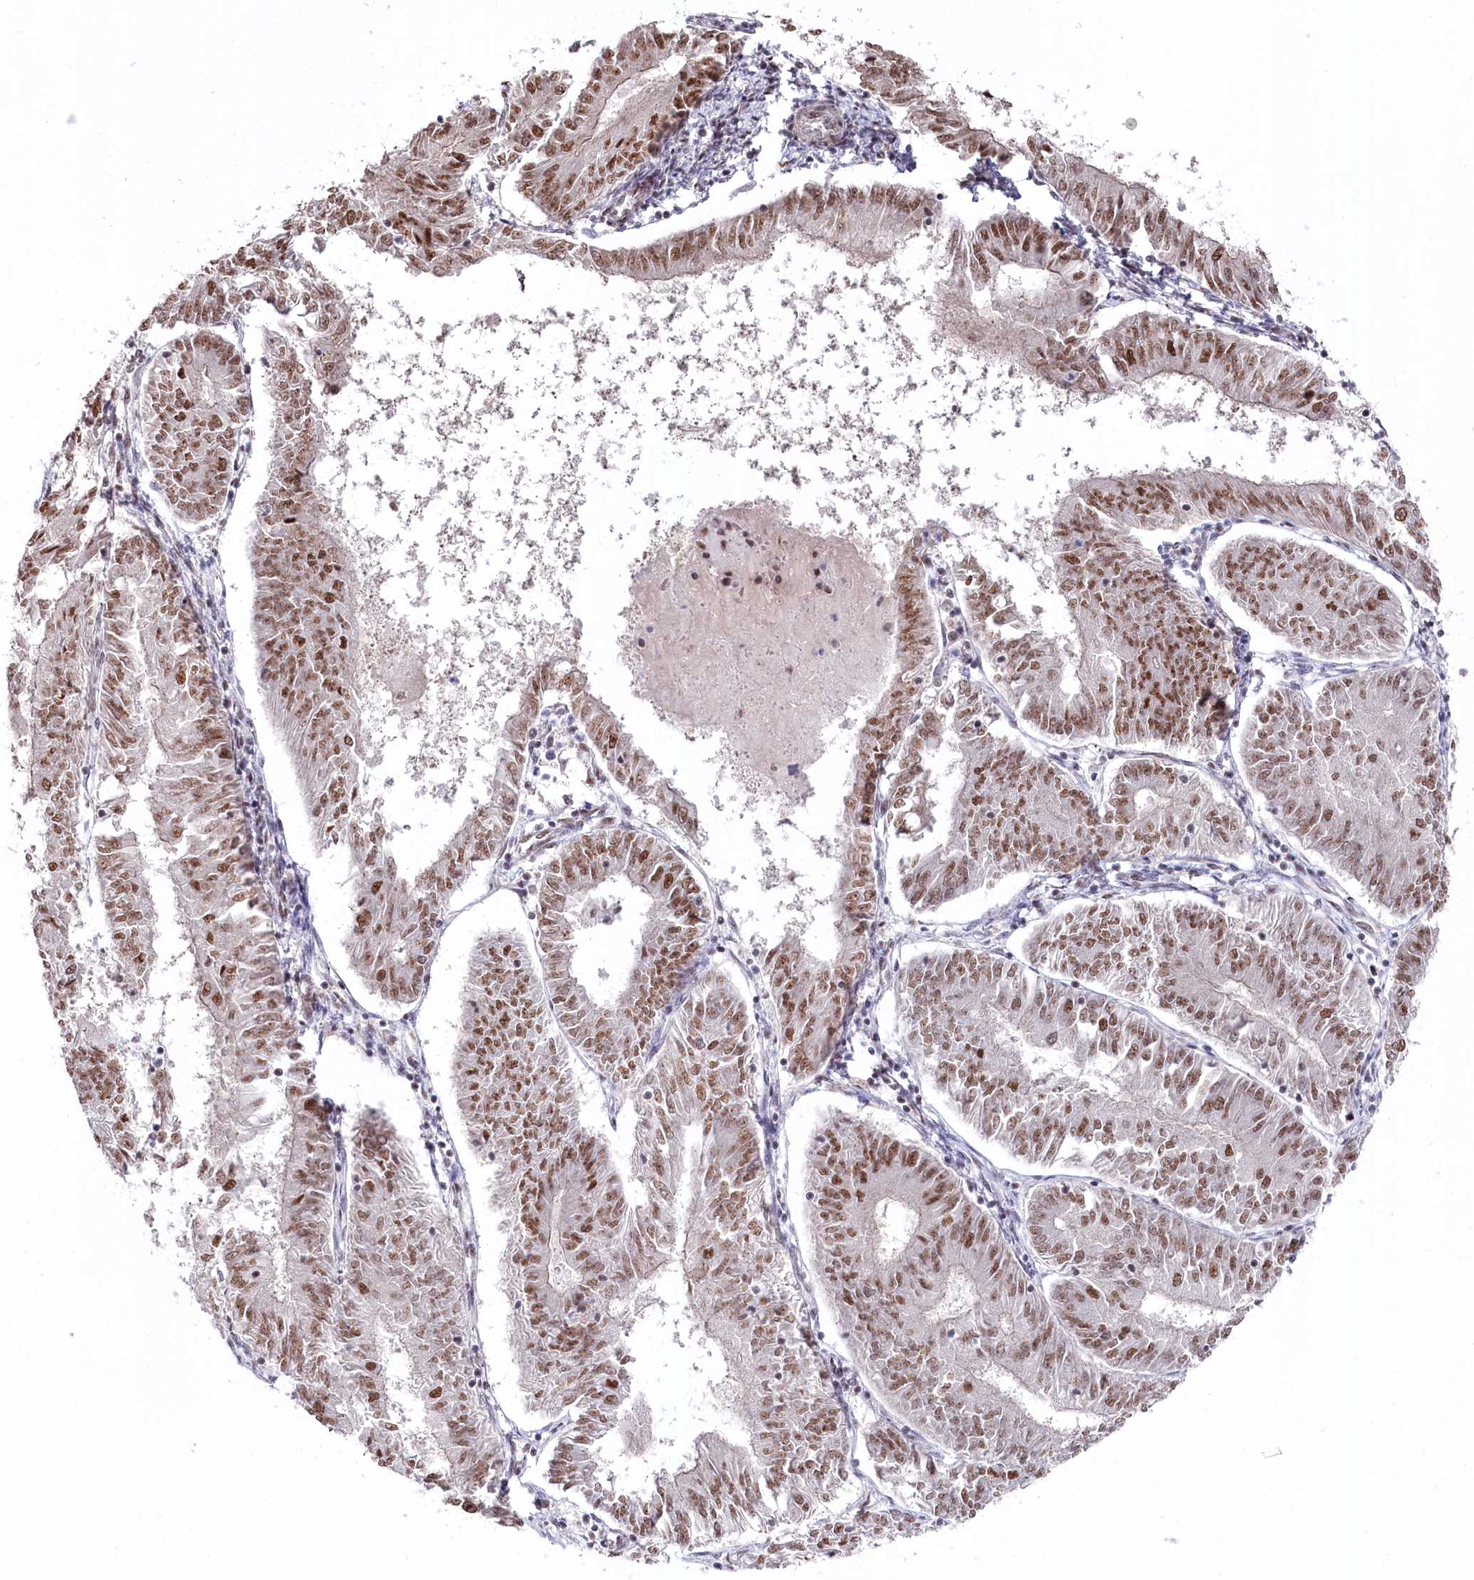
{"staining": {"intensity": "moderate", "quantity": ">75%", "location": "nuclear"}, "tissue": "endometrial cancer", "cell_type": "Tumor cells", "image_type": "cancer", "snomed": [{"axis": "morphology", "description": "Adenocarcinoma, NOS"}, {"axis": "topography", "description": "Endometrium"}], "caption": "Protein expression analysis of human endometrial adenocarcinoma reveals moderate nuclear positivity in approximately >75% of tumor cells.", "gene": "POLR2H", "patient": {"sex": "female", "age": 58}}